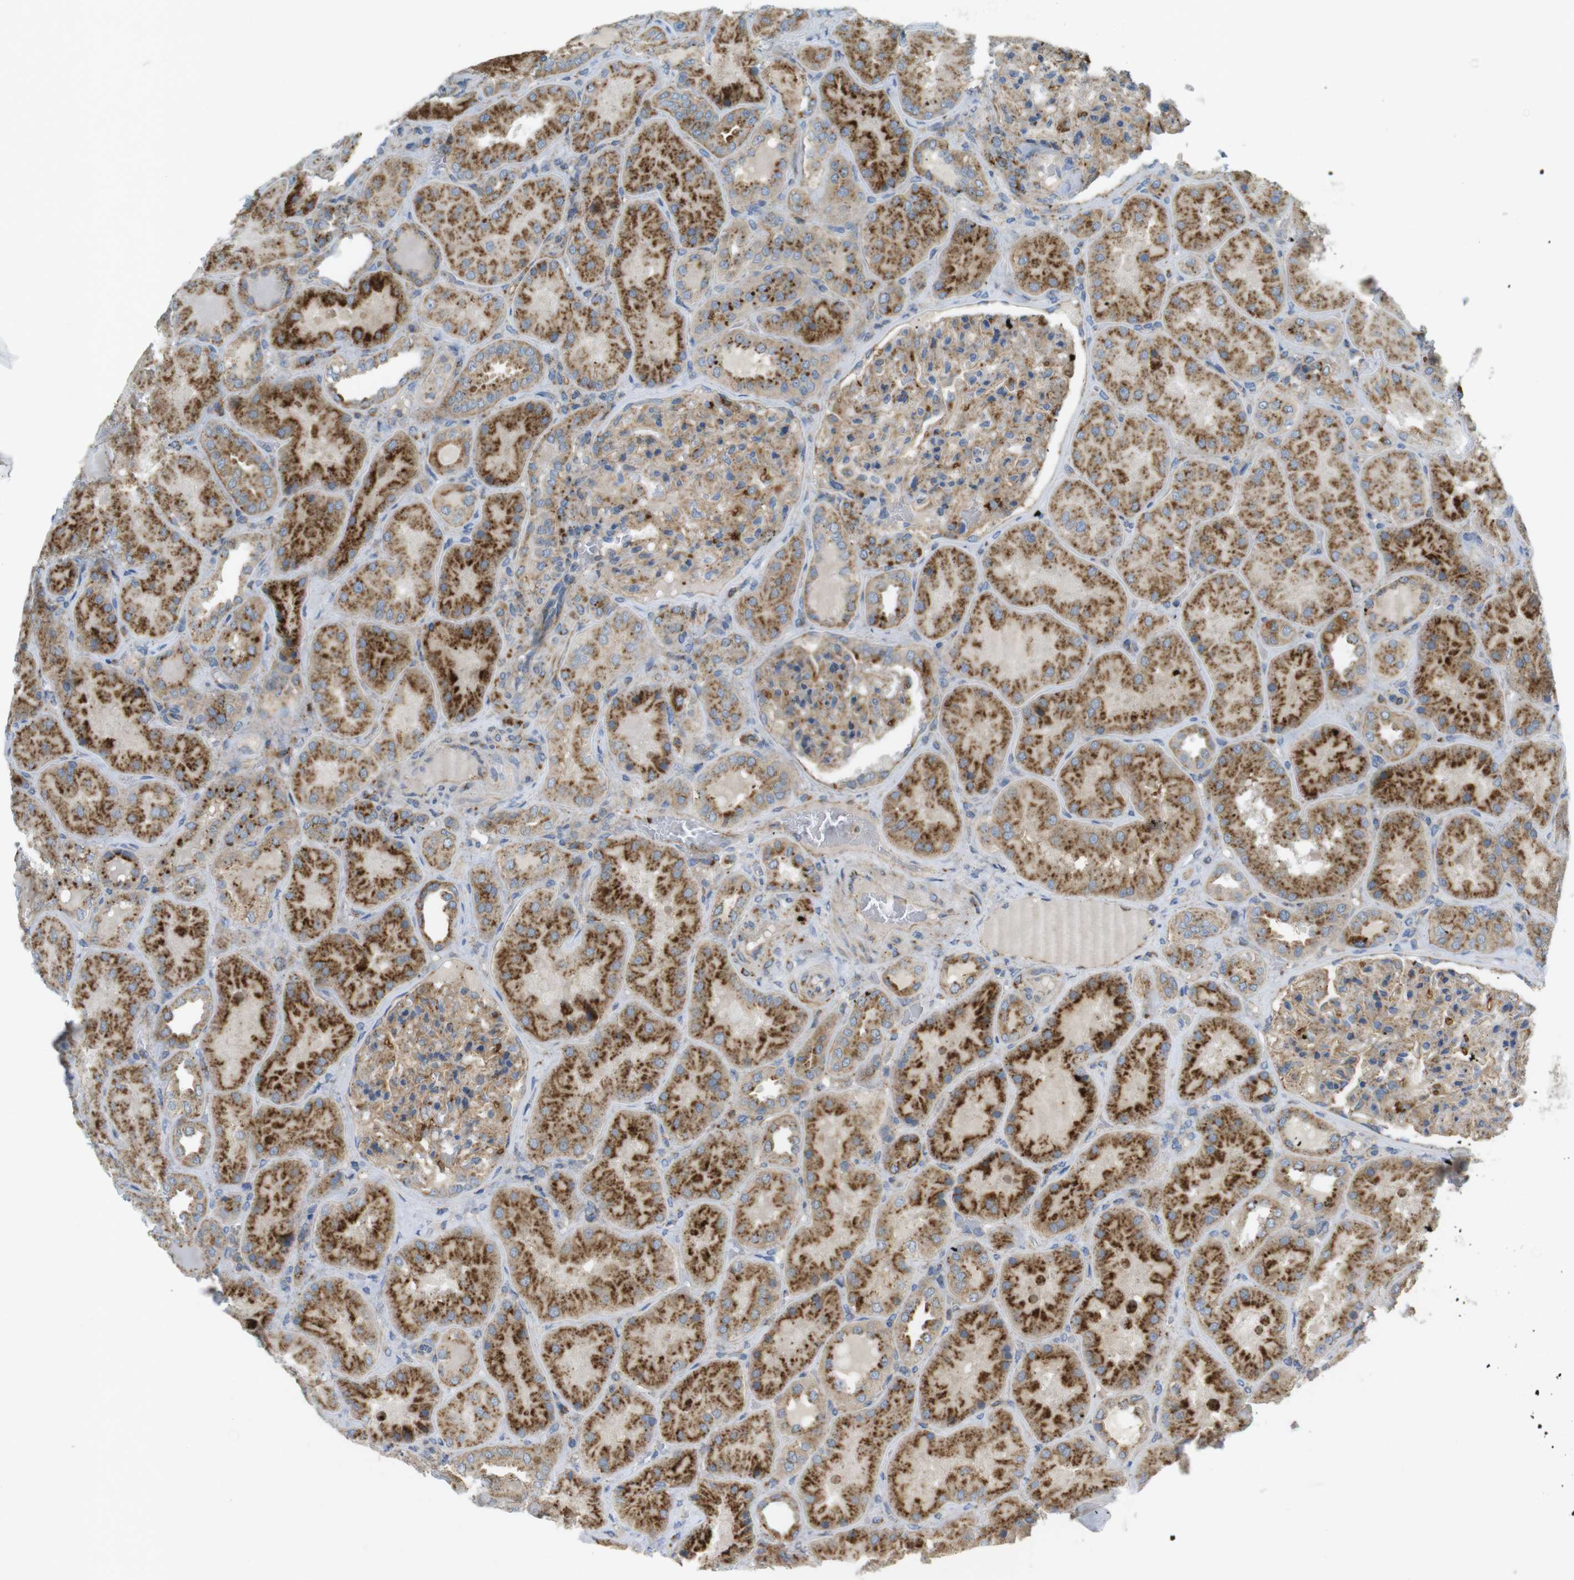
{"staining": {"intensity": "moderate", "quantity": ">75%", "location": "cytoplasmic/membranous"}, "tissue": "kidney", "cell_type": "Cells in glomeruli", "image_type": "normal", "snomed": [{"axis": "morphology", "description": "Normal tissue, NOS"}, {"axis": "topography", "description": "Kidney"}], "caption": "Immunohistochemistry photomicrograph of benign kidney stained for a protein (brown), which displays medium levels of moderate cytoplasmic/membranous staining in approximately >75% of cells in glomeruli.", "gene": "LAMP1", "patient": {"sex": "female", "age": 56}}